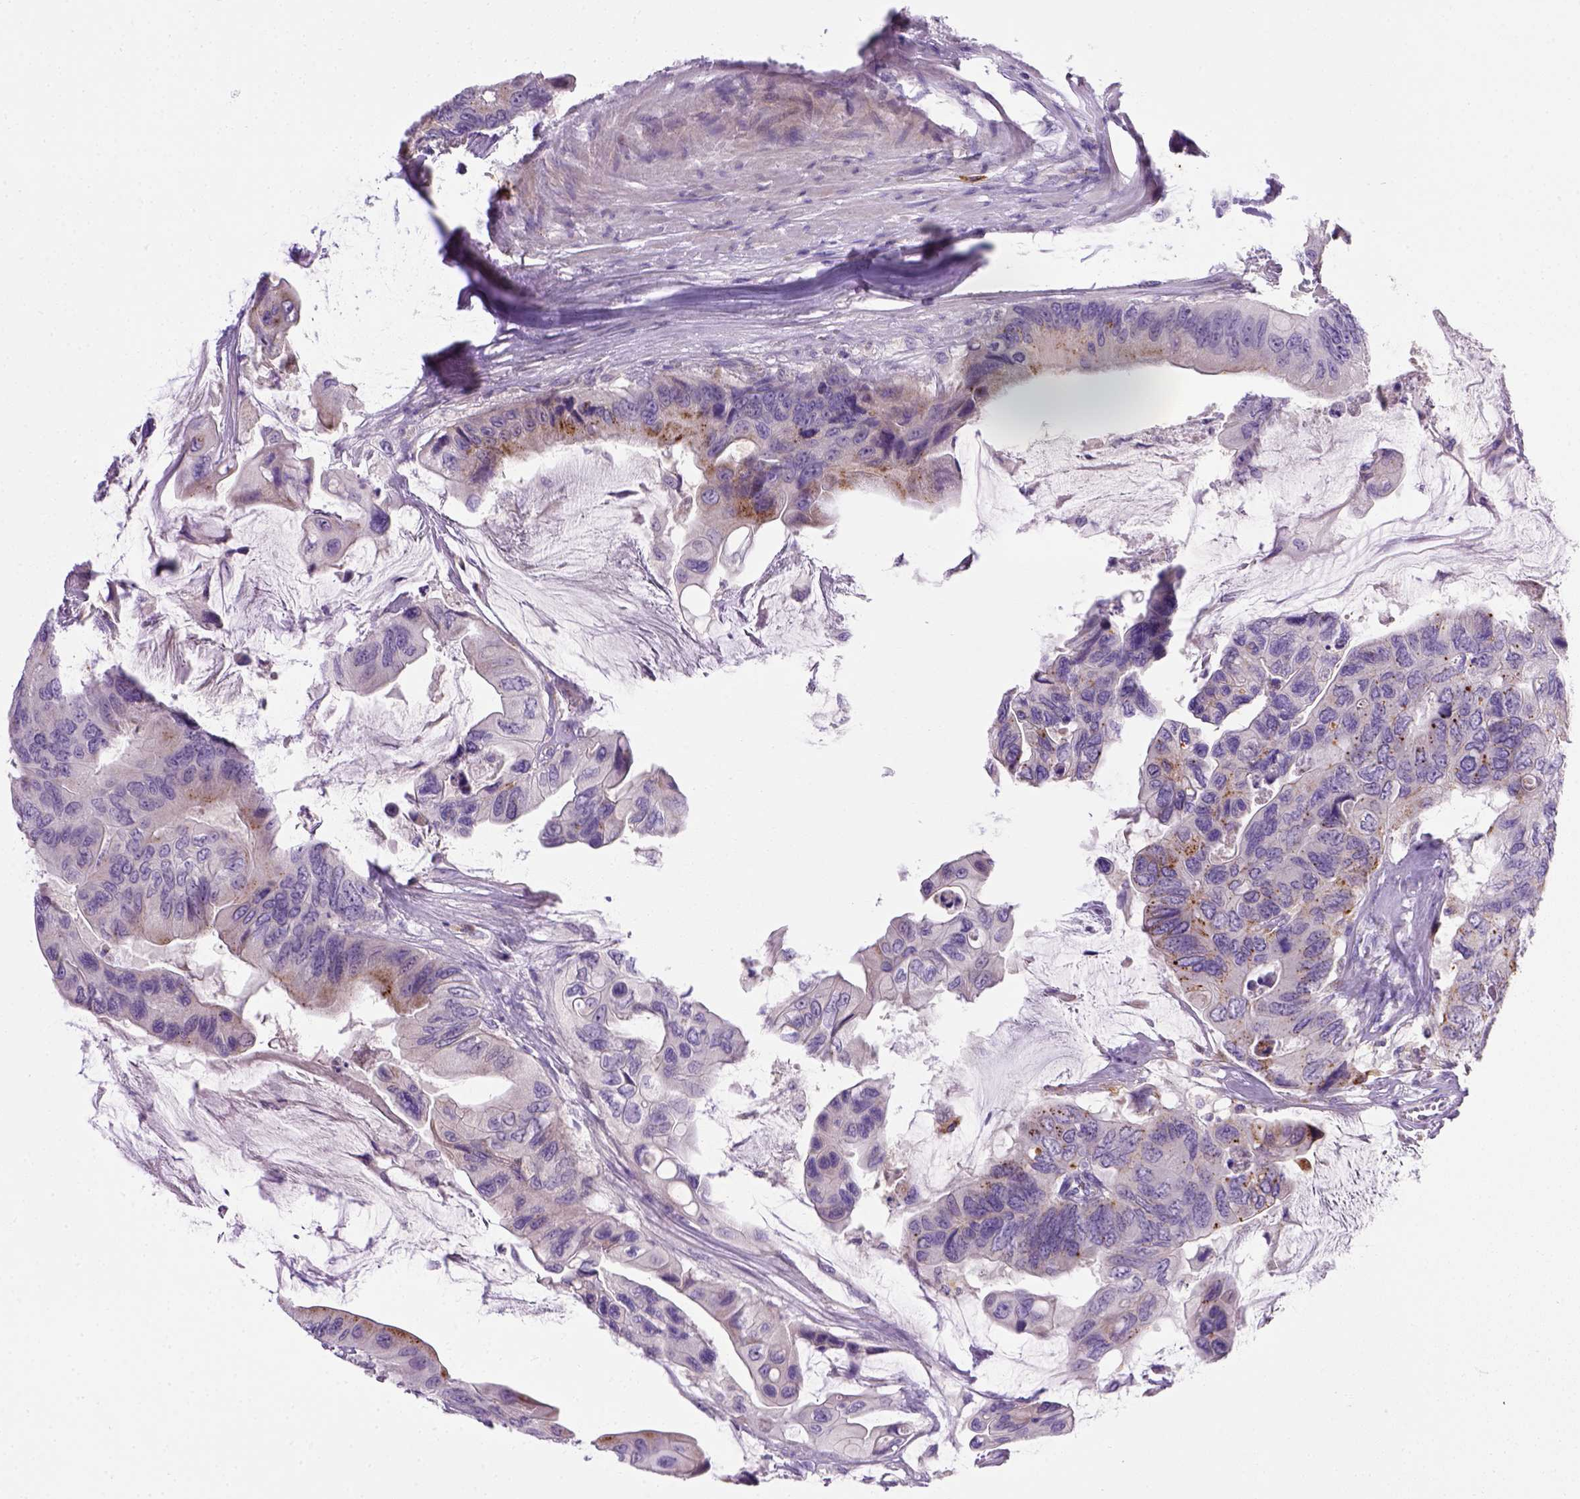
{"staining": {"intensity": "negative", "quantity": "none", "location": "none"}, "tissue": "colorectal cancer", "cell_type": "Tumor cells", "image_type": "cancer", "snomed": [{"axis": "morphology", "description": "Adenocarcinoma, NOS"}, {"axis": "topography", "description": "Rectum"}], "caption": "DAB immunohistochemical staining of colorectal cancer reveals no significant positivity in tumor cells.", "gene": "CD3E", "patient": {"sex": "male", "age": 63}}